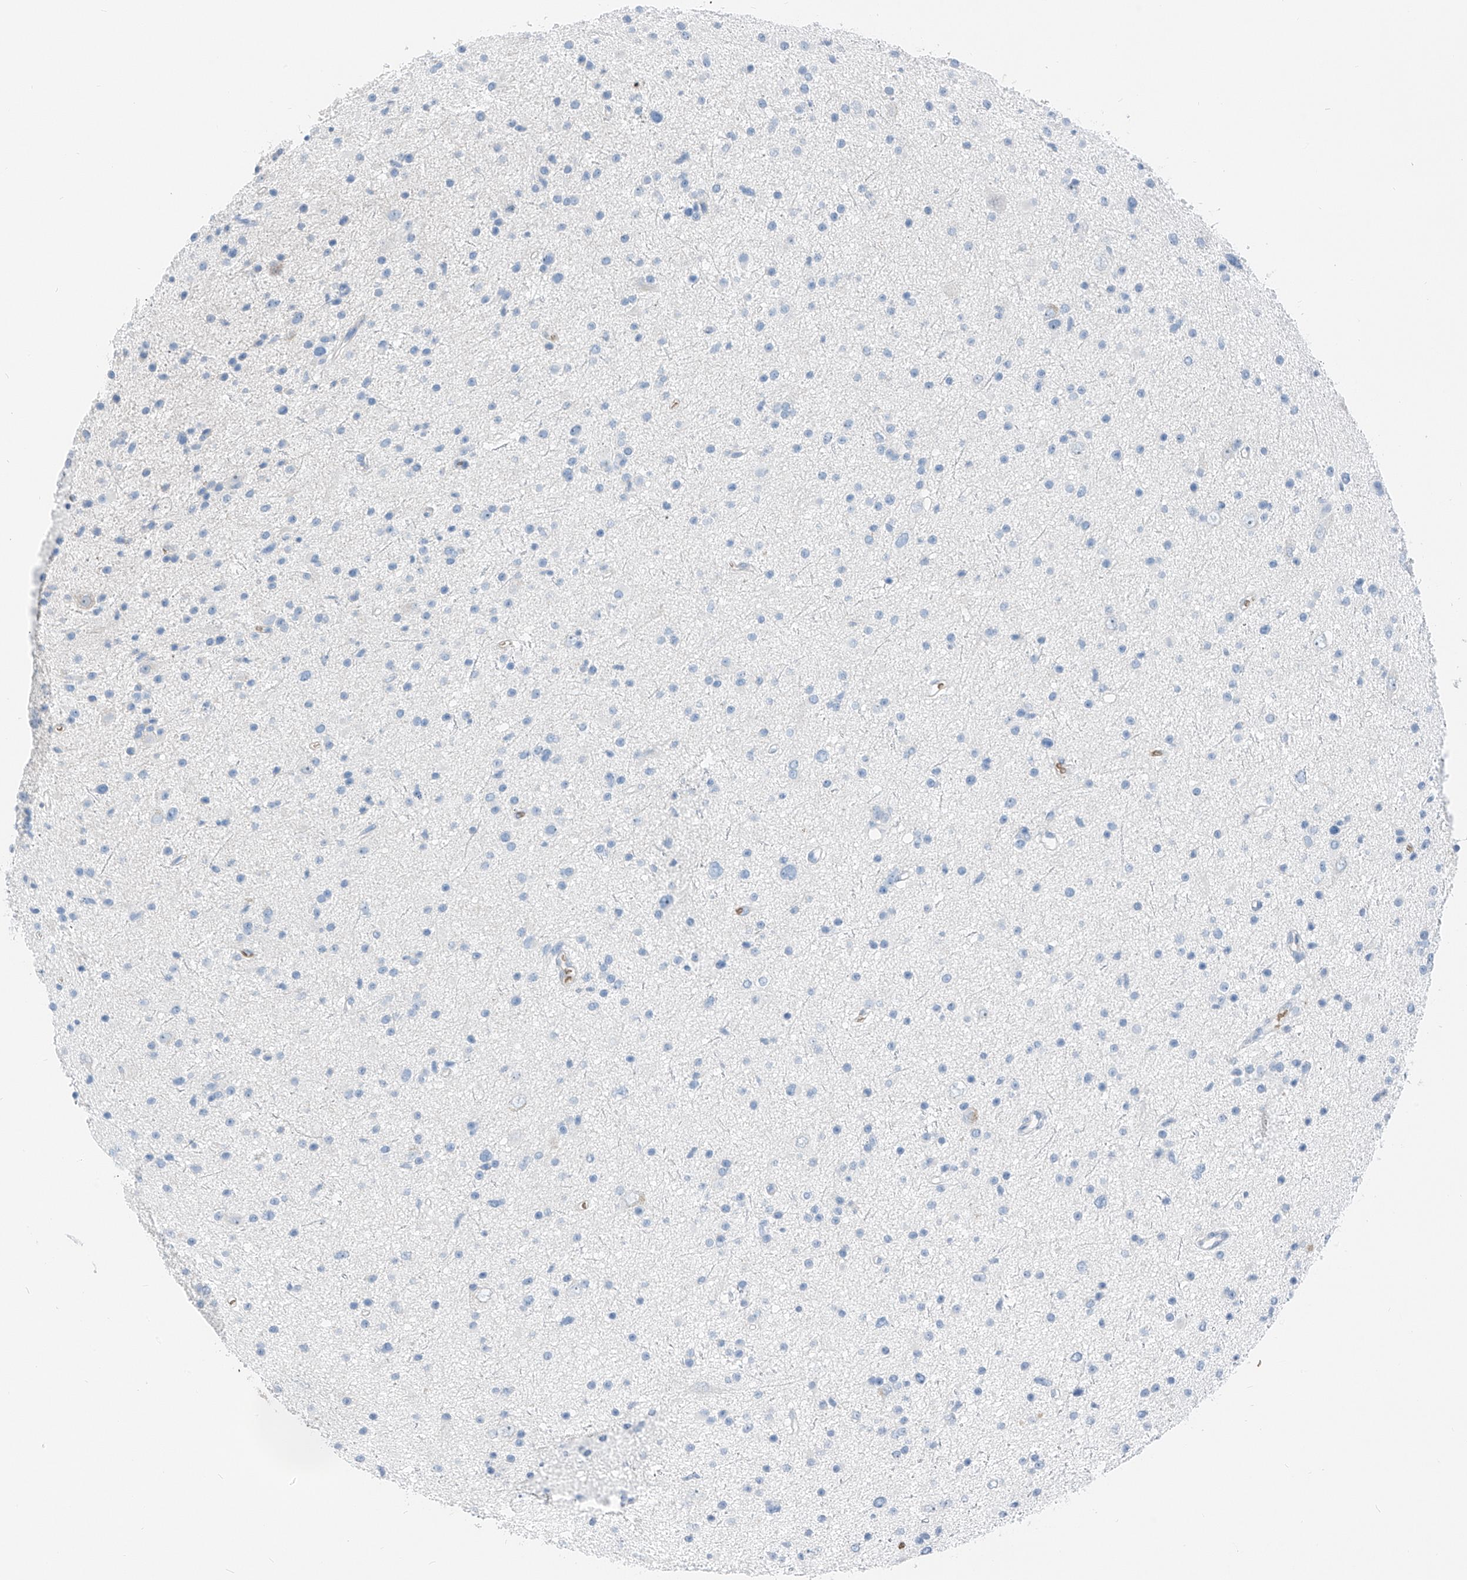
{"staining": {"intensity": "negative", "quantity": "none", "location": "none"}, "tissue": "glioma", "cell_type": "Tumor cells", "image_type": "cancer", "snomed": [{"axis": "morphology", "description": "Glioma, malignant, Low grade"}, {"axis": "topography", "description": "Cerebral cortex"}], "caption": "Tumor cells show no significant positivity in malignant glioma (low-grade).", "gene": "PRSS23", "patient": {"sex": "female", "age": 39}}